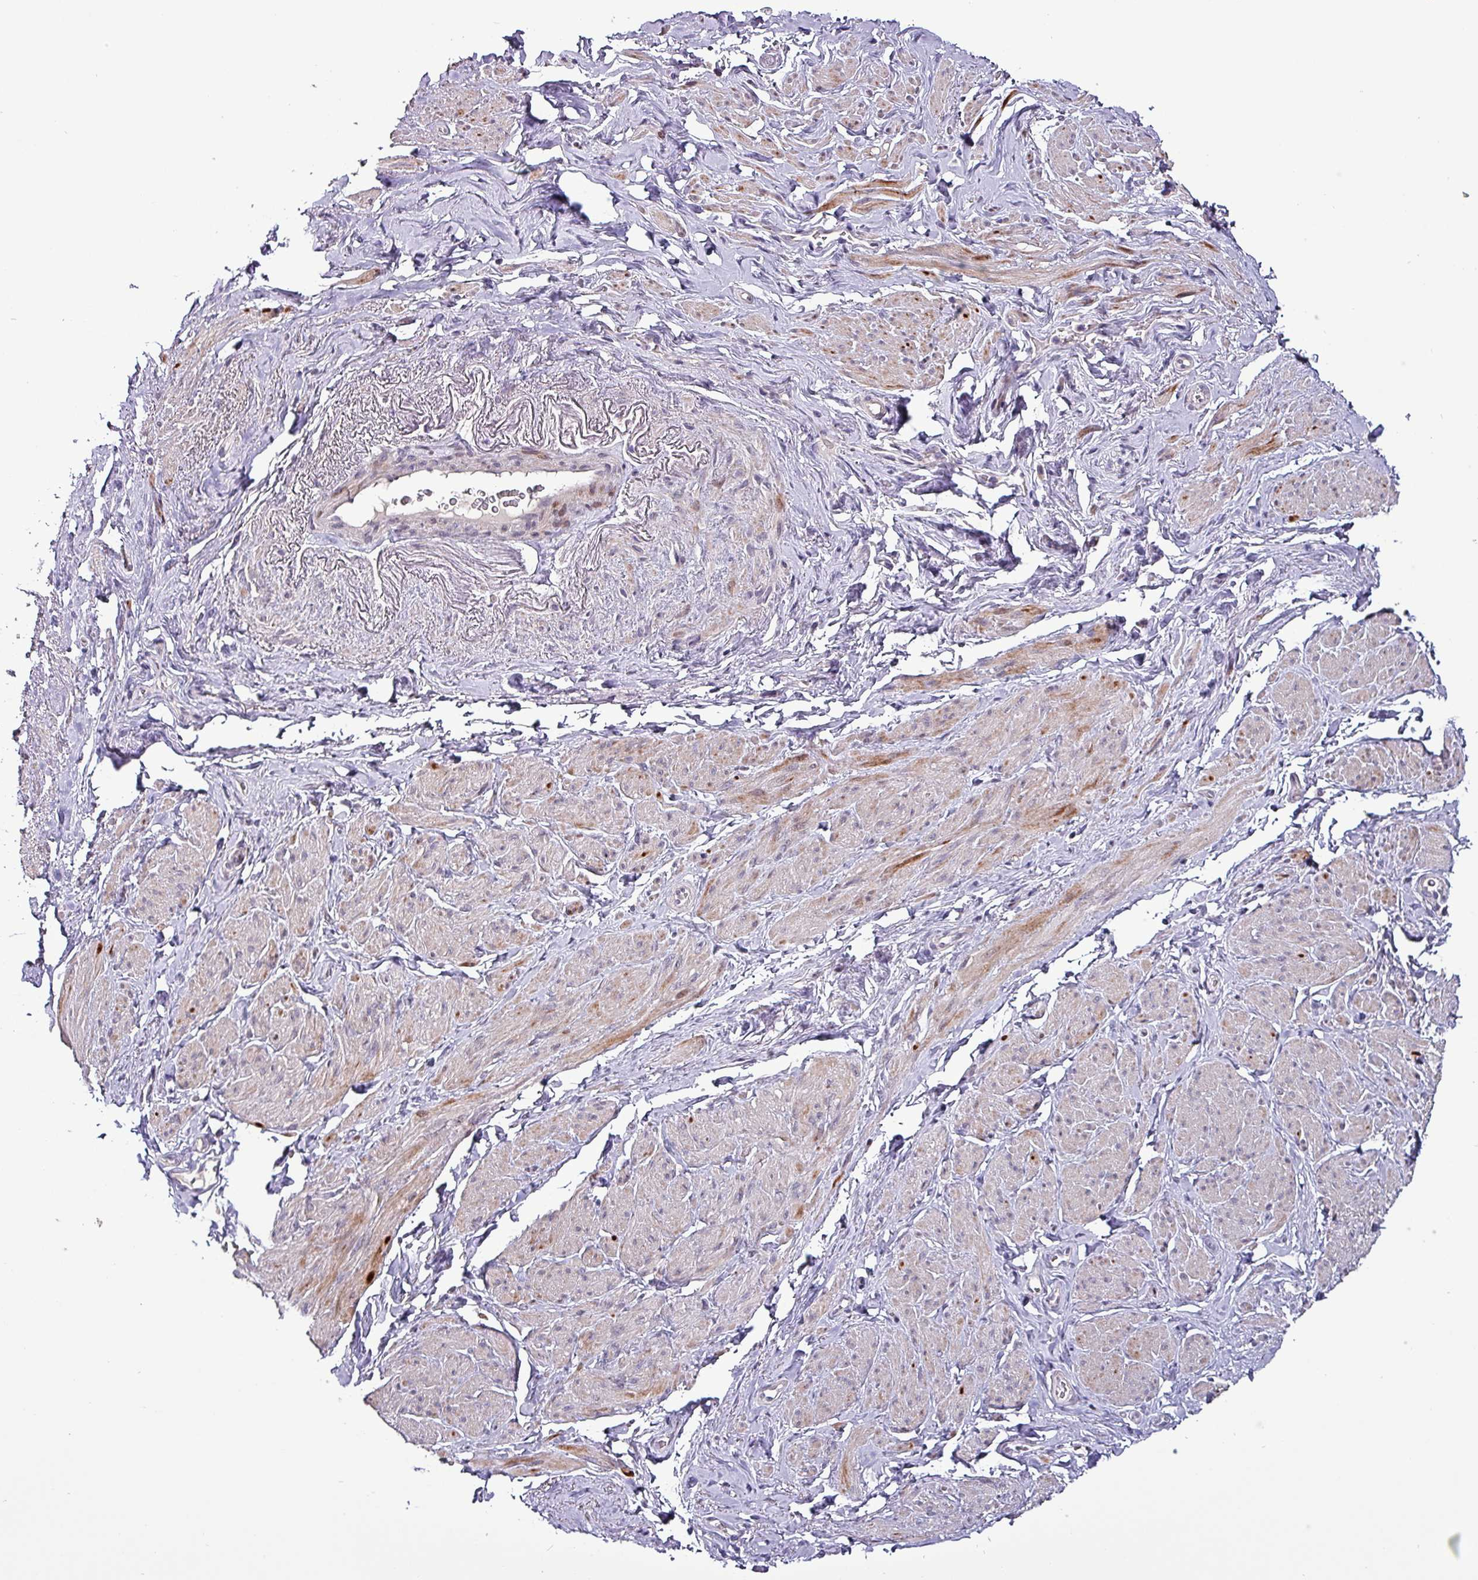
{"staining": {"intensity": "moderate", "quantity": "<25%", "location": "cytoplasmic/membranous,nuclear"}, "tissue": "smooth muscle", "cell_type": "Smooth muscle cells", "image_type": "normal", "snomed": [{"axis": "morphology", "description": "Normal tissue, NOS"}, {"axis": "topography", "description": "Smooth muscle"}, {"axis": "topography", "description": "Peripheral nerve tissue"}], "caption": "This image exhibits IHC staining of benign human smooth muscle, with low moderate cytoplasmic/membranous,nuclear expression in about <25% of smooth muscle cells.", "gene": "GRAPL", "patient": {"sex": "male", "age": 69}}